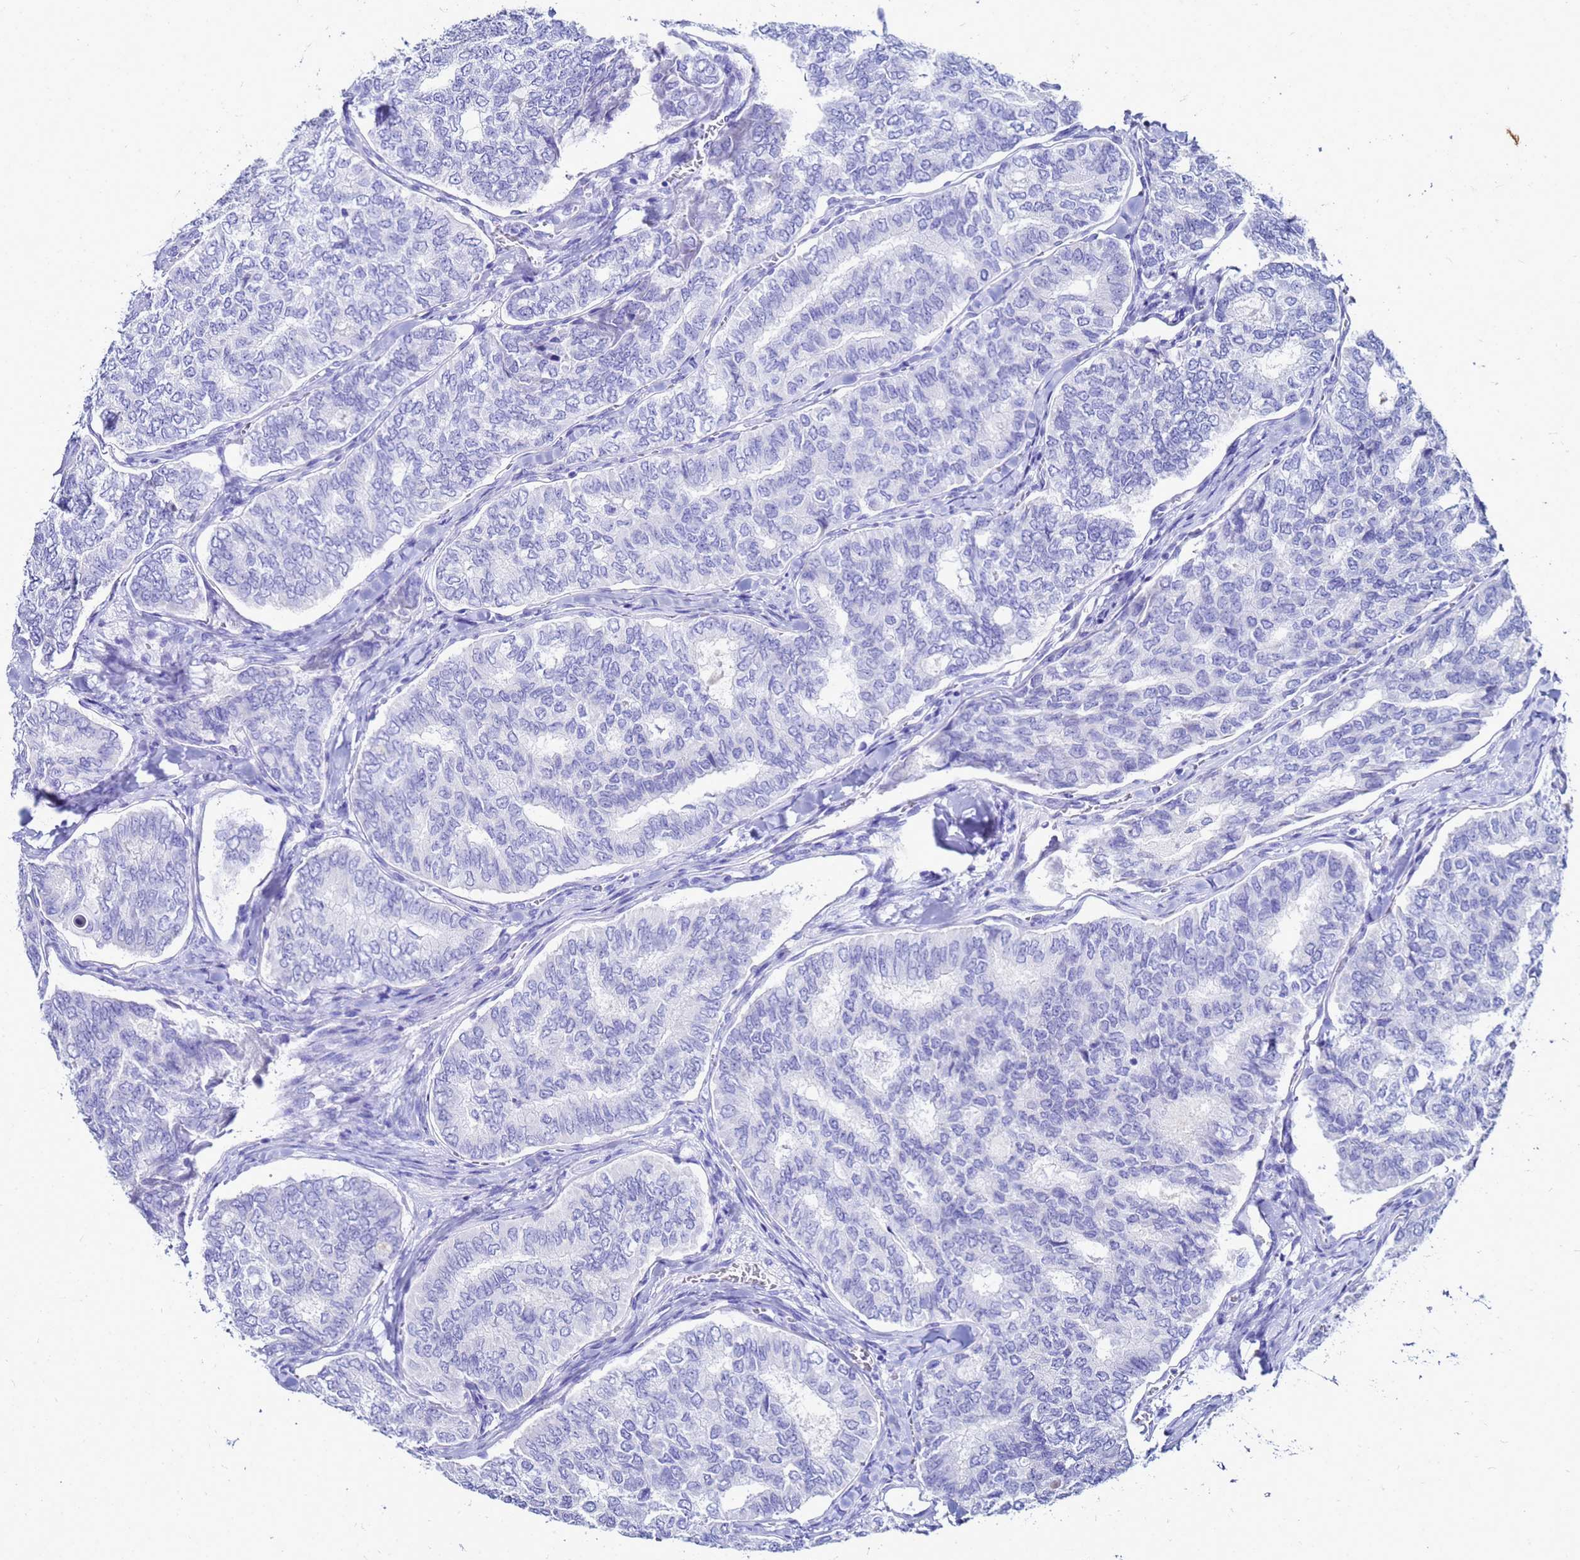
{"staining": {"intensity": "negative", "quantity": "none", "location": "none"}, "tissue": "thyroid cancer", "cell_type": "Tumor cells", "image_type": "cancer", "snomed": [{"axis": "morphology", "description": "Papillary adenocarcinoma, NOS"}, {"axis": "topography", "description": "Thyroid gland"}], "caption": "Immunohistochemistry (IHC) photomicrograph of neoplastic tissue: thyroid cancer stained with DAB displays no significant protein positivity in tumor cells.", "gene": "CKB", "patient": {"sex": "female", "age": 35}}